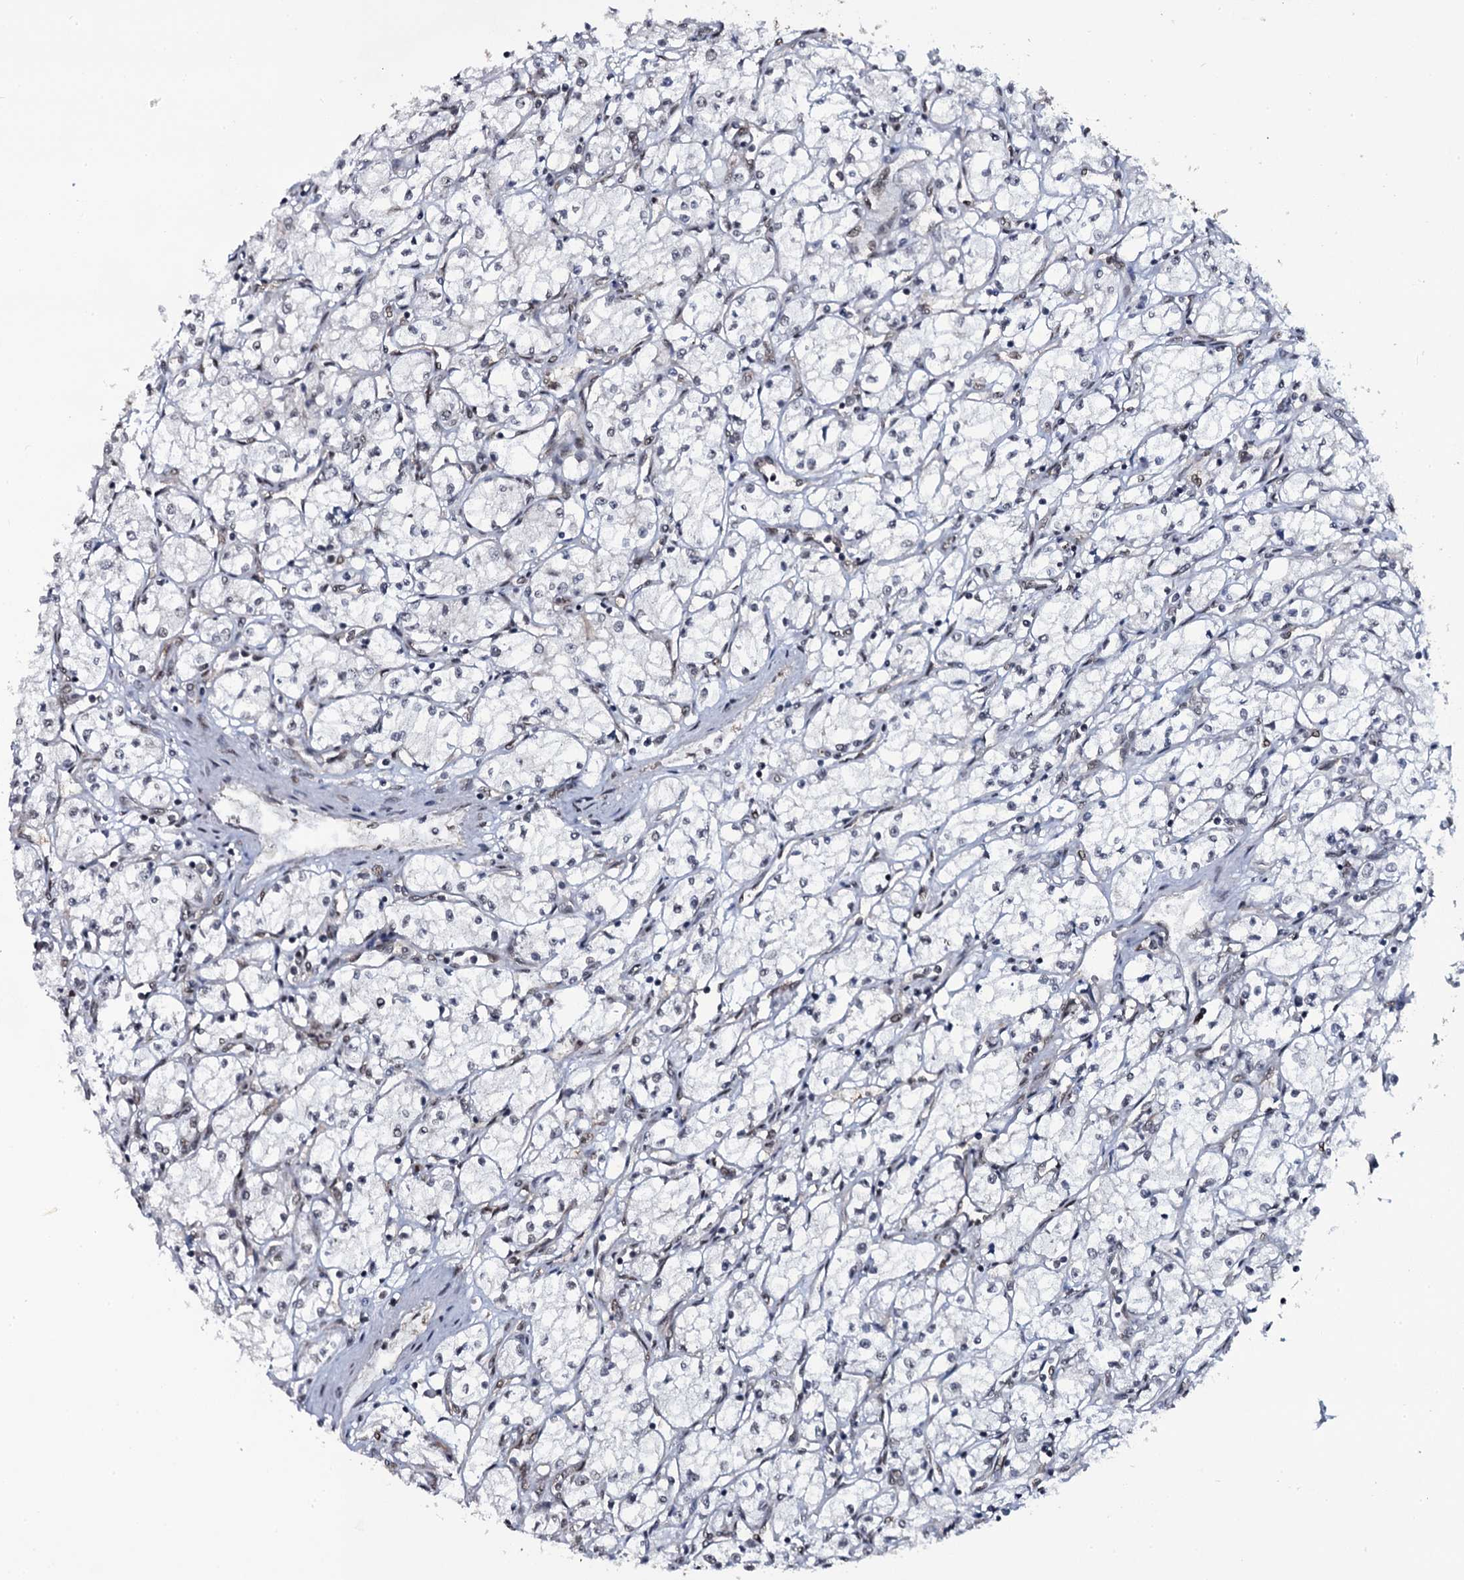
{"staining": {"intensity": "negative", "quantity": "none", "location": "none"}, "tissue": "renal cancer", "cell_type": "Tumor cells", "image_type": "cancer", "snomed": [{"axis": "morphology", "description": "Adenocarcinoma, NOS"}, {"axis": "topography", "description": "Kidney"}], "caption": "Immunohistochemistry photomicrograph of neoplastic tissue: adenocarcinoma (renal) stained with DAB displays no significant protein positivity in tumor cells. Nuclei are stained in blue.", "gene": "SH2D4B", "patient": {"sex": "male", "age": 59}}